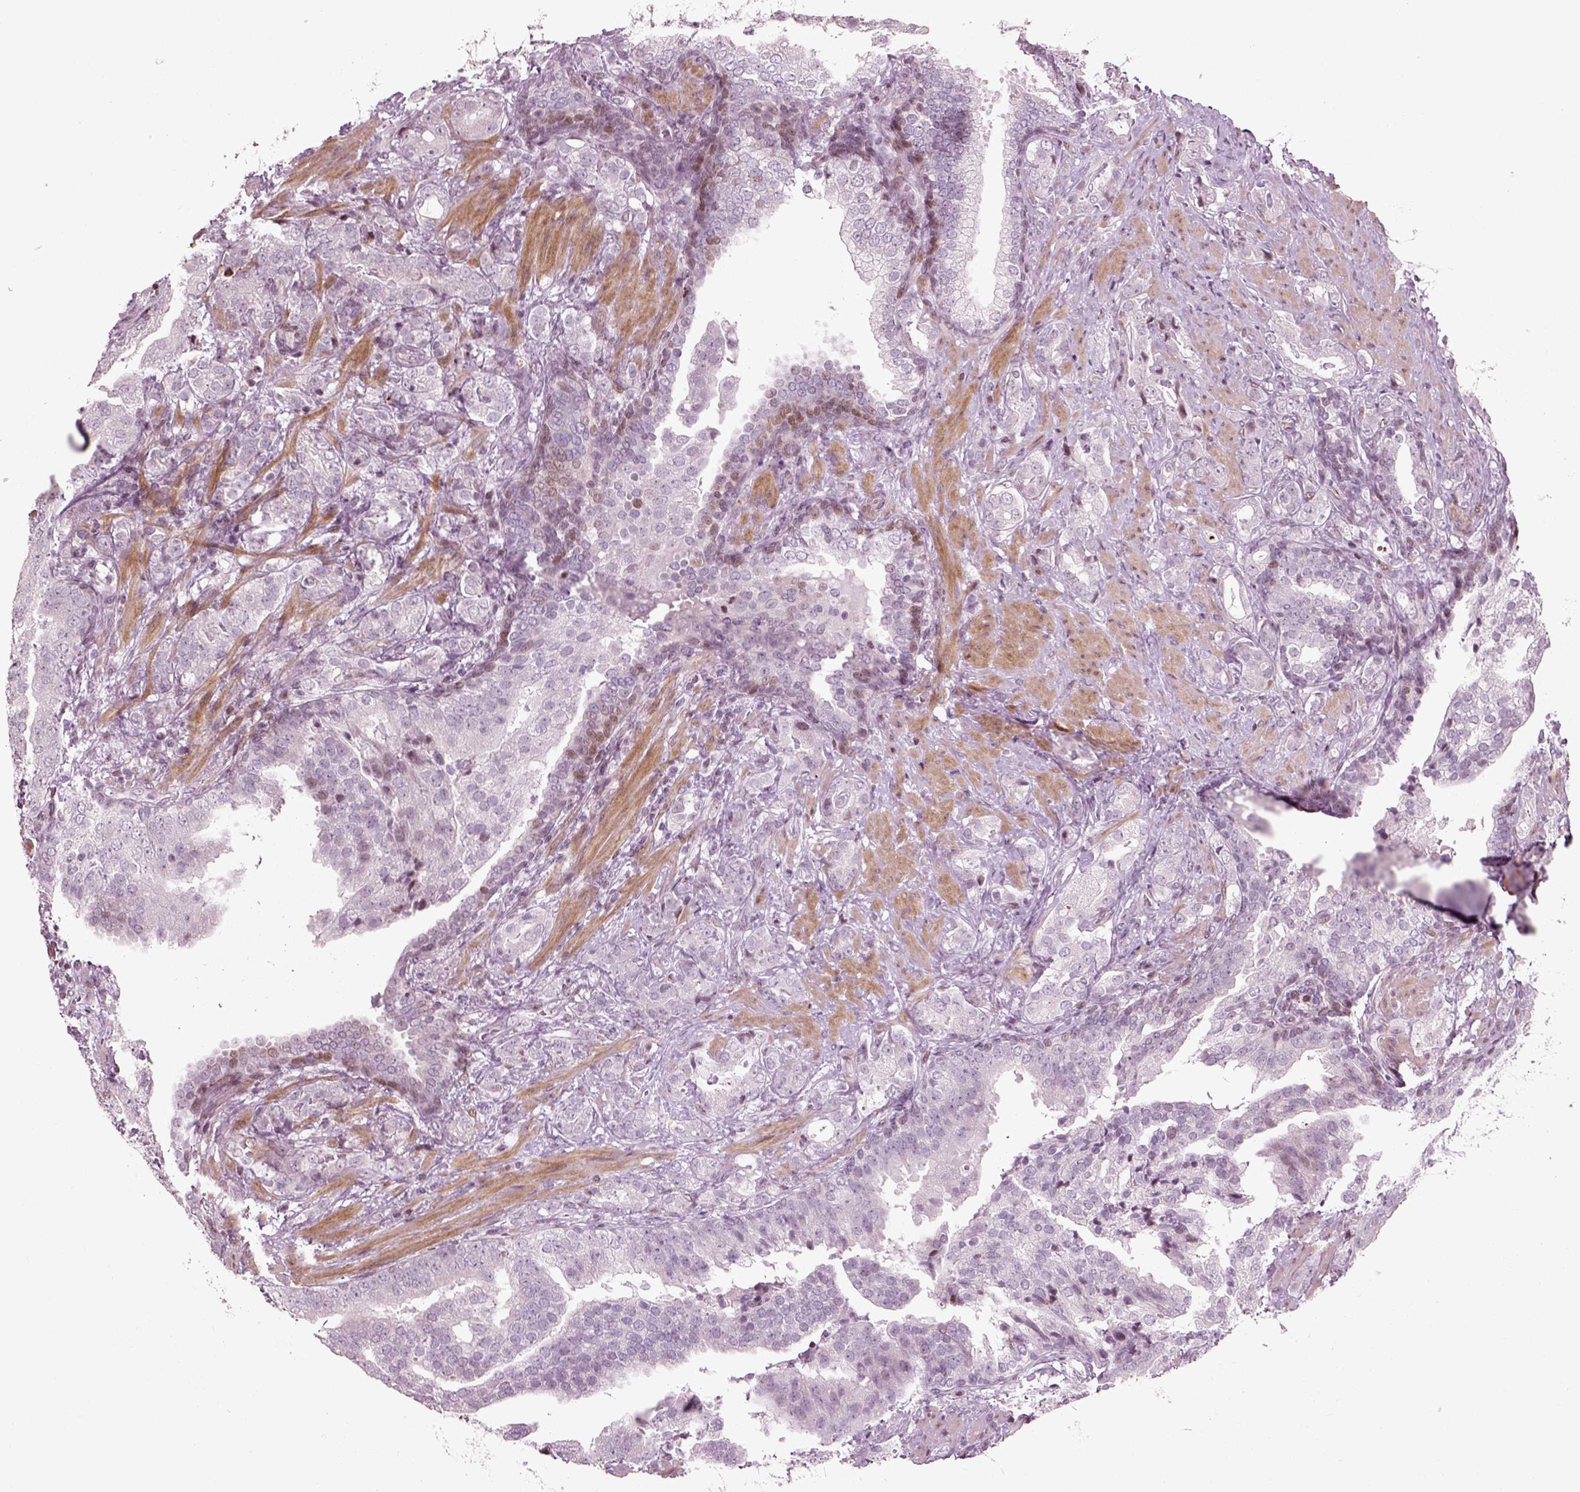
{"staining": {"intensity": "negative", "quantity": "none", "location": "none"}, "tissue": "prostate cancer", "cell_type": "Tumor cells", "image_type": "cancer", "snomed": [{"axis": "morphology", "description": "Adenocarcinoma, NOS"}, {"axis": "topography", "description": "Prostate"}], "caption": "This is an immunohistochemistry image of prostate cancer. There is no expression in tumor cells.", "gene": "HEYL", "patient": {"sex": "male", "age": 57}}